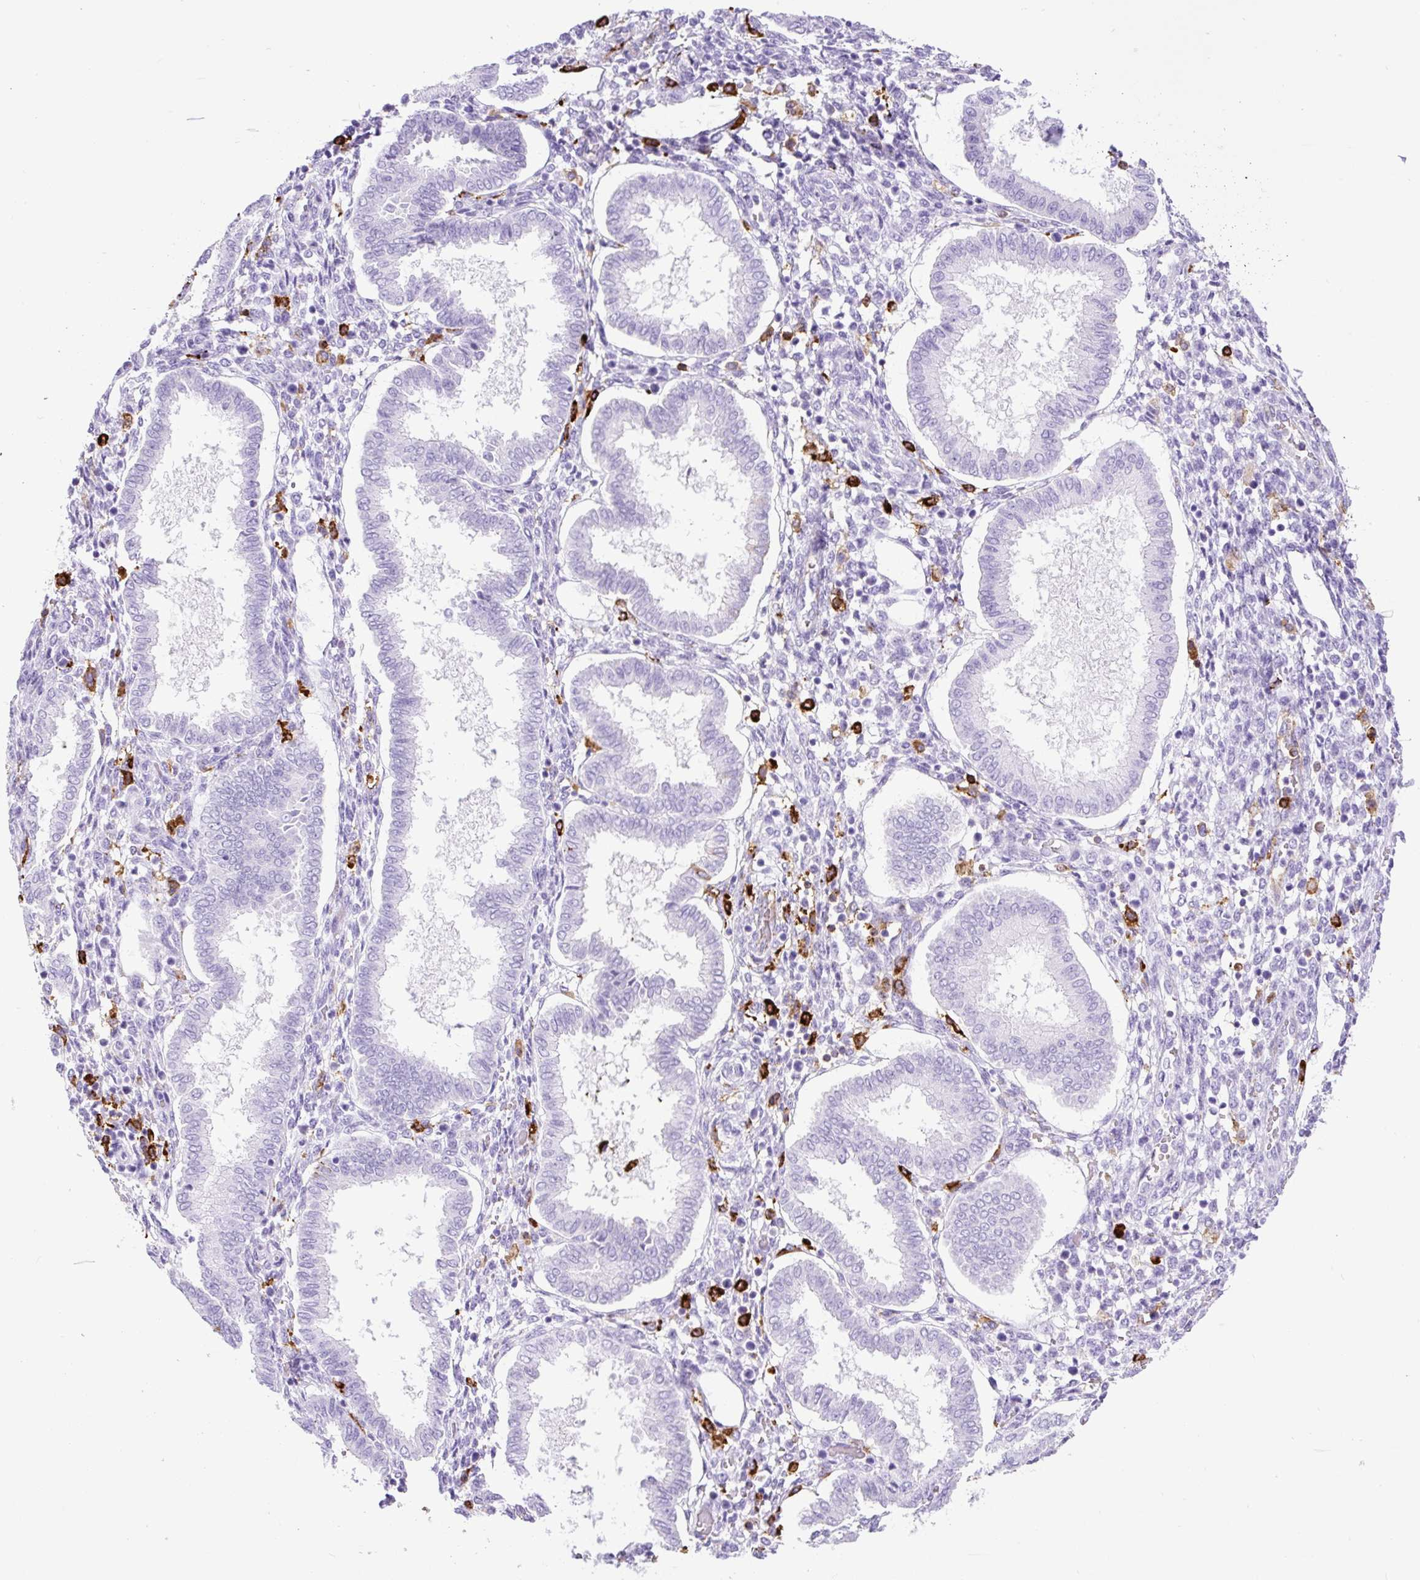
{"staining": {"intensity": "negative", "quantity": "none", "location": "none"}, "tissue": "endometrium", "cell_type": "Cells in endometrial stroma", "image_type": "normal", "snomed": [{"axis": "morphology", "description": "Normal tissue, NOS"}, {"axis": "topography", "description": "Endometrium"}], "caption": "This is an IHC image of benign endometrium. There is no staining in cells in endometrial stroma.", "gene": "HLA", "patient": {"sex": "female", "age": 24}}